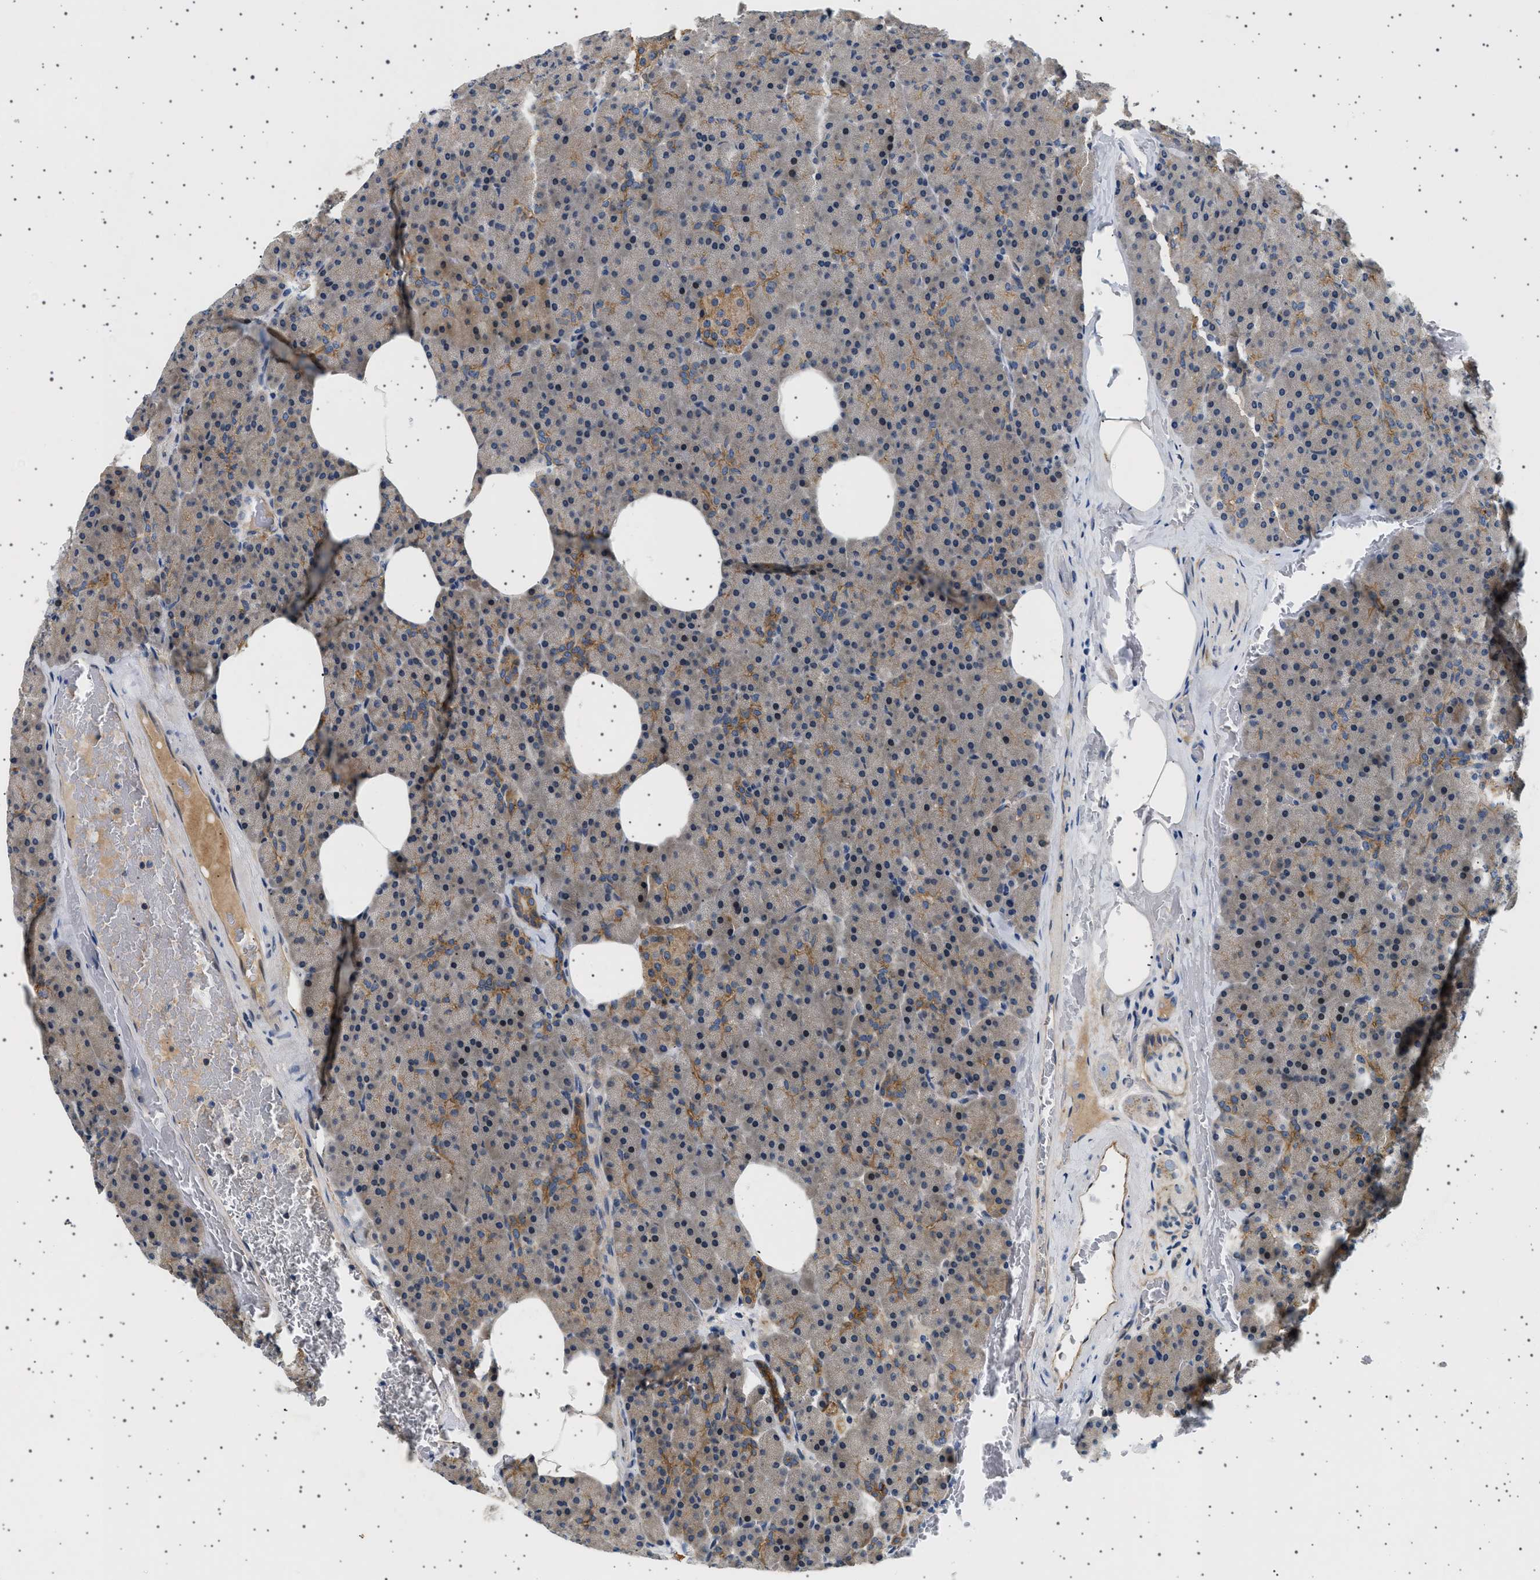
{"staining": {"intensity": "moderate", "quantity": "<25%", "location": "cytoplasmic/membranous"}, "tissue": "pancreas", "cell_type": "Exocrine glandular cells", "image_type": "normal", "snomed": [{"axis": "morphology", "description": "Normal tissue, NOS"}, {"axis": "topography", "description": "Pancreas"}], "caption": "Moderate cytoplasmic/membranous protein expression is identified in approximately <25% of exocrine glandular cells in pancreas. (Stains: DAB (3,3'-diaminobenzidine) in brown, nuclei in blue, Microscopy: brightfield microscopy at high magnification).", "gene": "PLPP6", "patient": {"sex": "female", "age": 35}}